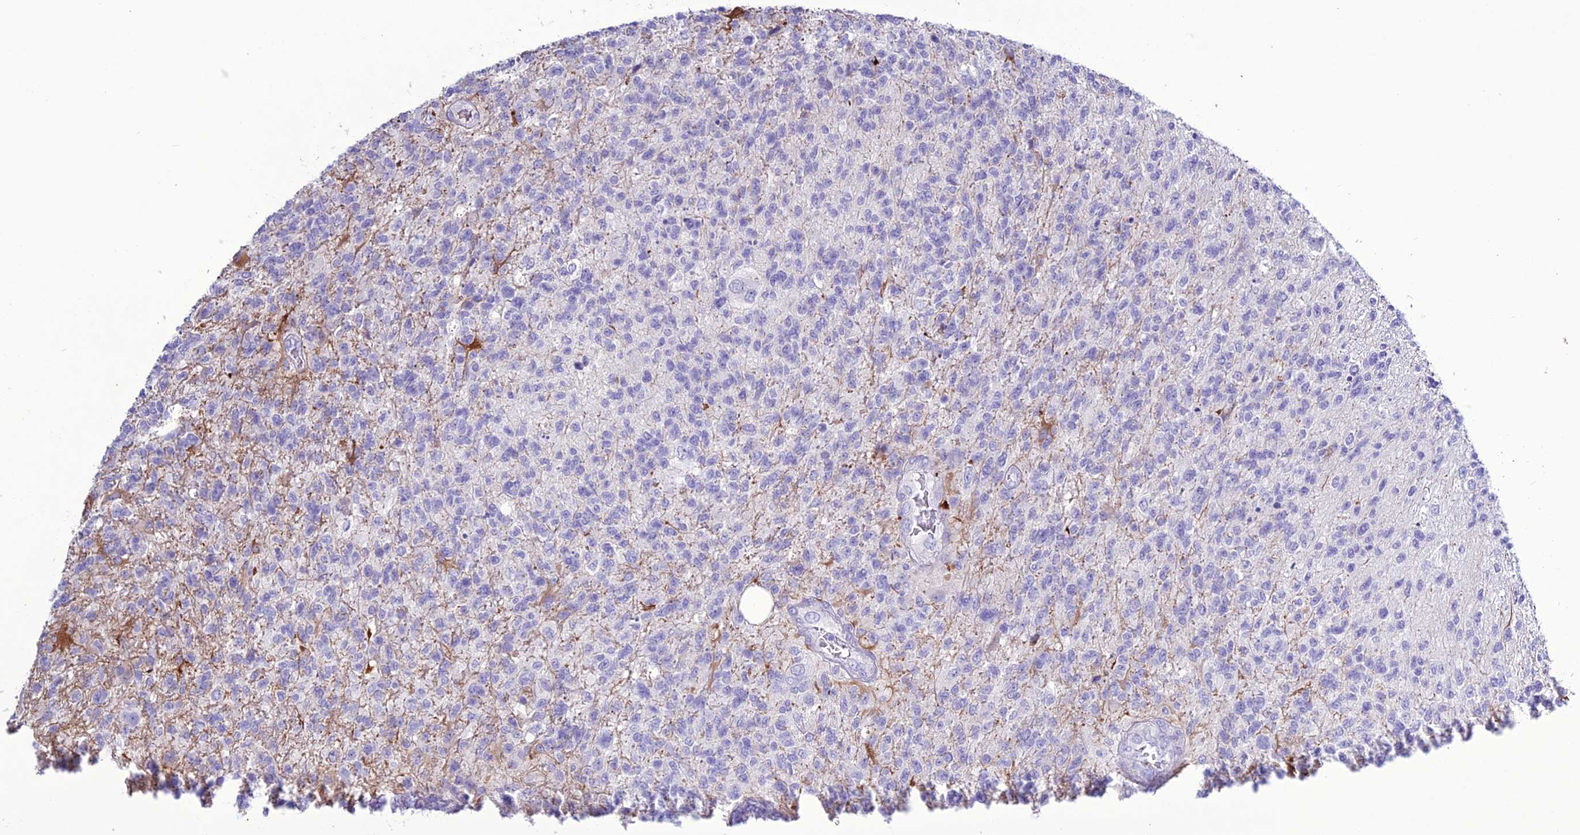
{"staining": {"intensity": "negative", "quantity": "none", "location": "none"}, "tissue": "glioma", "cell_type": "Tumor cells", "image_type": "cancer", "snomed": [{"axis": "morphology", "description": "Glioma, malignant, High grade"}, {"axis": "topography", "description": "Brain"}], "caption": "This is an immunohistochemistry (IHC) histopathology image of human malignant high-grade glioma. There is no staining in tumor cells.", "gene": "CLEC2L", "patient": {"sex": "male", "age": 56}}